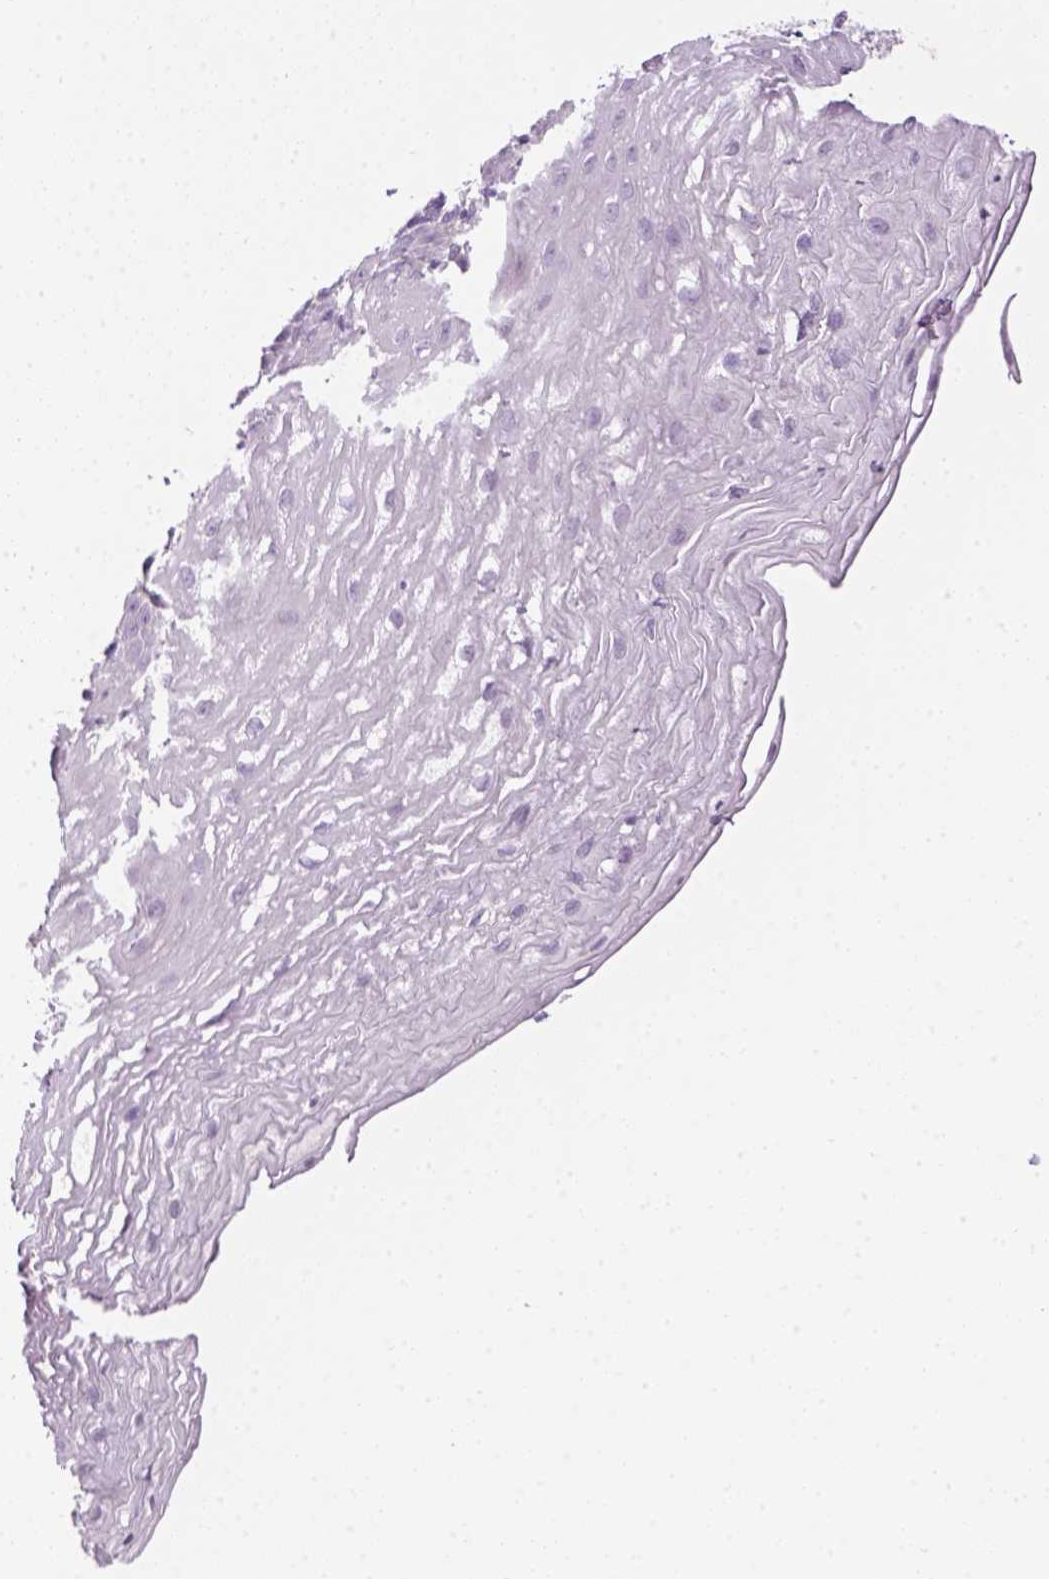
{"staining": {"intensity": "negative", "quantity": "none", "location": "none"}, "tissue": "esophagus", "cell_type": "Squamous epithelial cells", "image_type": "normal", "snomed": [{"axis": "morphology", "description": "Normal tissue, NOS"}, {"axis": "topography", "description": "Esophagus"}], "caption": "Unremarkable esophagus was stained to show a protein in brown. There is no significant expression in squamous epithelial cells. (DAB IHC with hematoxylin counter stain).", "gene": "ITGAM", "patient": {"sex": "female", "age": 81}}